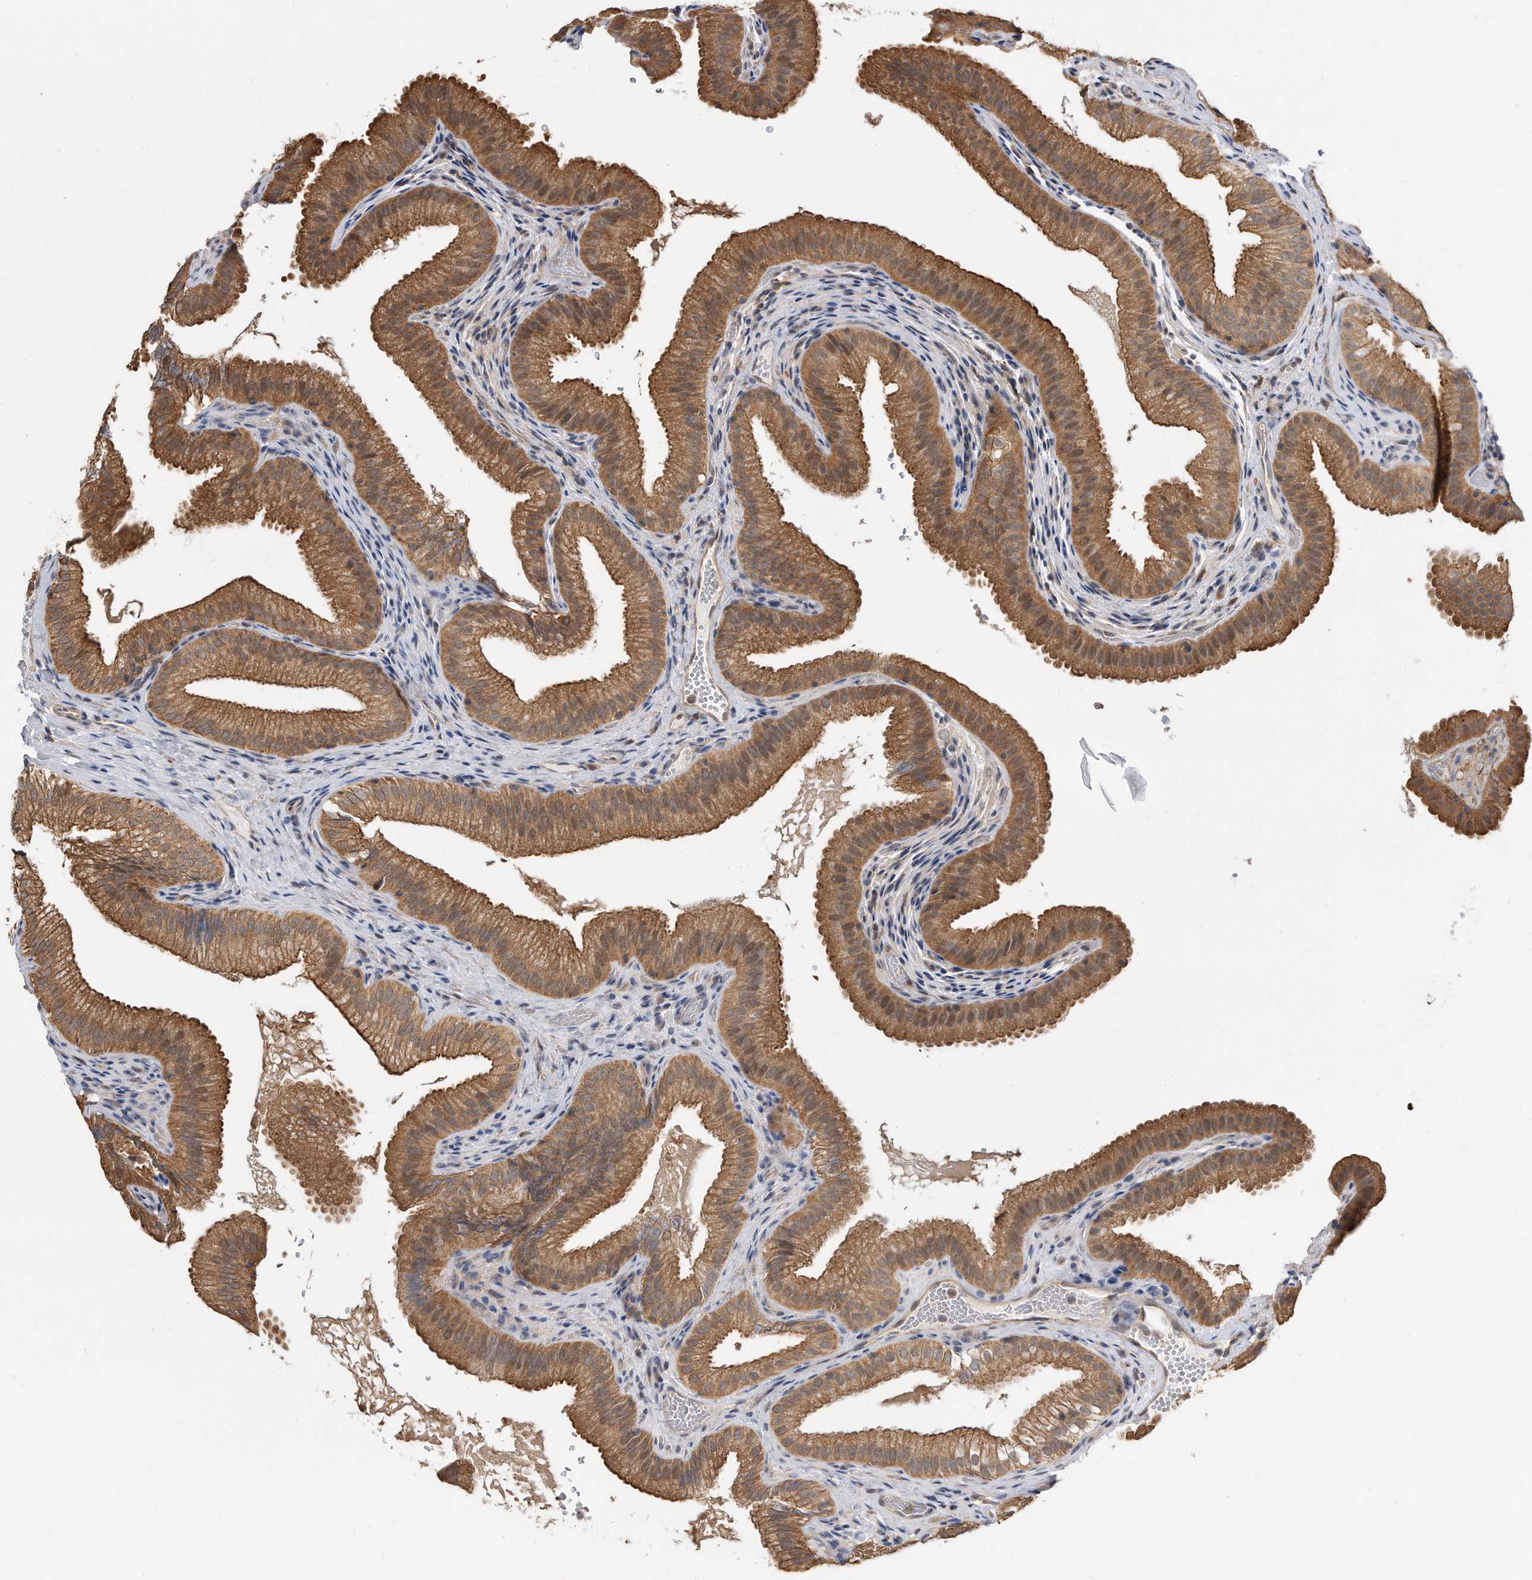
{"staining": {"intensity": "strong", "quantity": ">75%", "location": "cytoplasmic/membranous"}, "tissue": "gallbladder", "cell_type": "Glandular cells", "image_type": "normal", "snomed": [{"axis": "morphology", "description": "Normal tissue, NOS"}, {"axis": "topography", "description": "Gallbladder"}], "caption": "The micrograph reveals immunohistochemical staining of normal gallbladder. There is strong cytoplasmic/membranous positivity is identified in approximately >75% of glandular cells.", "gene": "TCP1", "patient": {"sex": "female", "age": 30}}